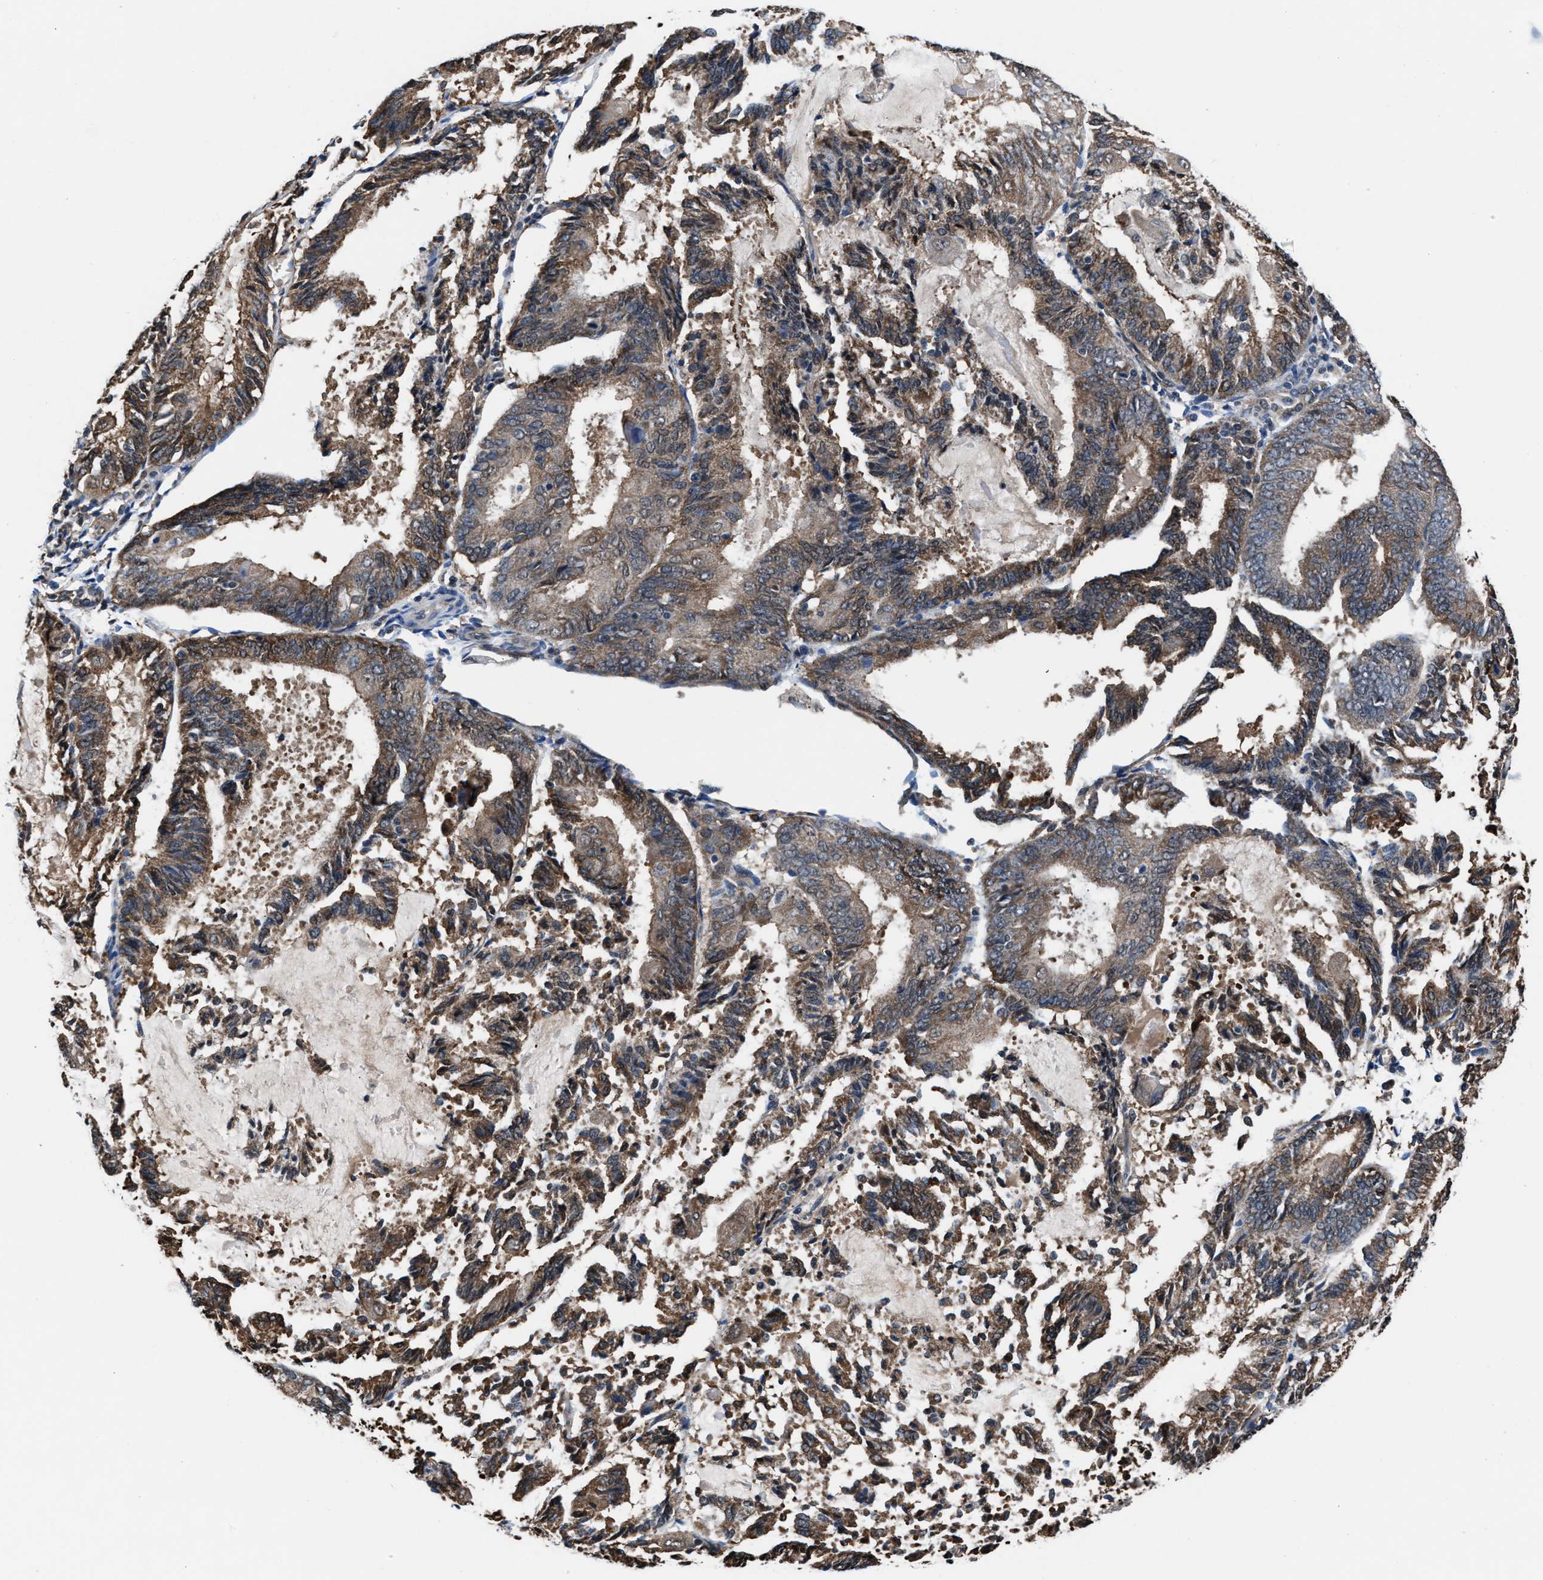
{"staining": {"intensity": "moderate", "quantity": ">75%", "location": "cytoplasmic/membranous"}, "tissue": "endometrial cancer", "cell_type": "Tumor cells", "image_type": "cancer", "snomed": [{"axis": "morphology", "description": "Adenocarcinoma, NOS"}, {"axis": "topography", "description": "Endometrium"}], "caption": "Protein staining of endometrial adenocarcinoma tissue exhibits moderate cytoplasmic/membranous staining in approximately >75% of tumor cells.", "gene": "PRPSAP2", "patient": {"sex": "female", "age": 81}}